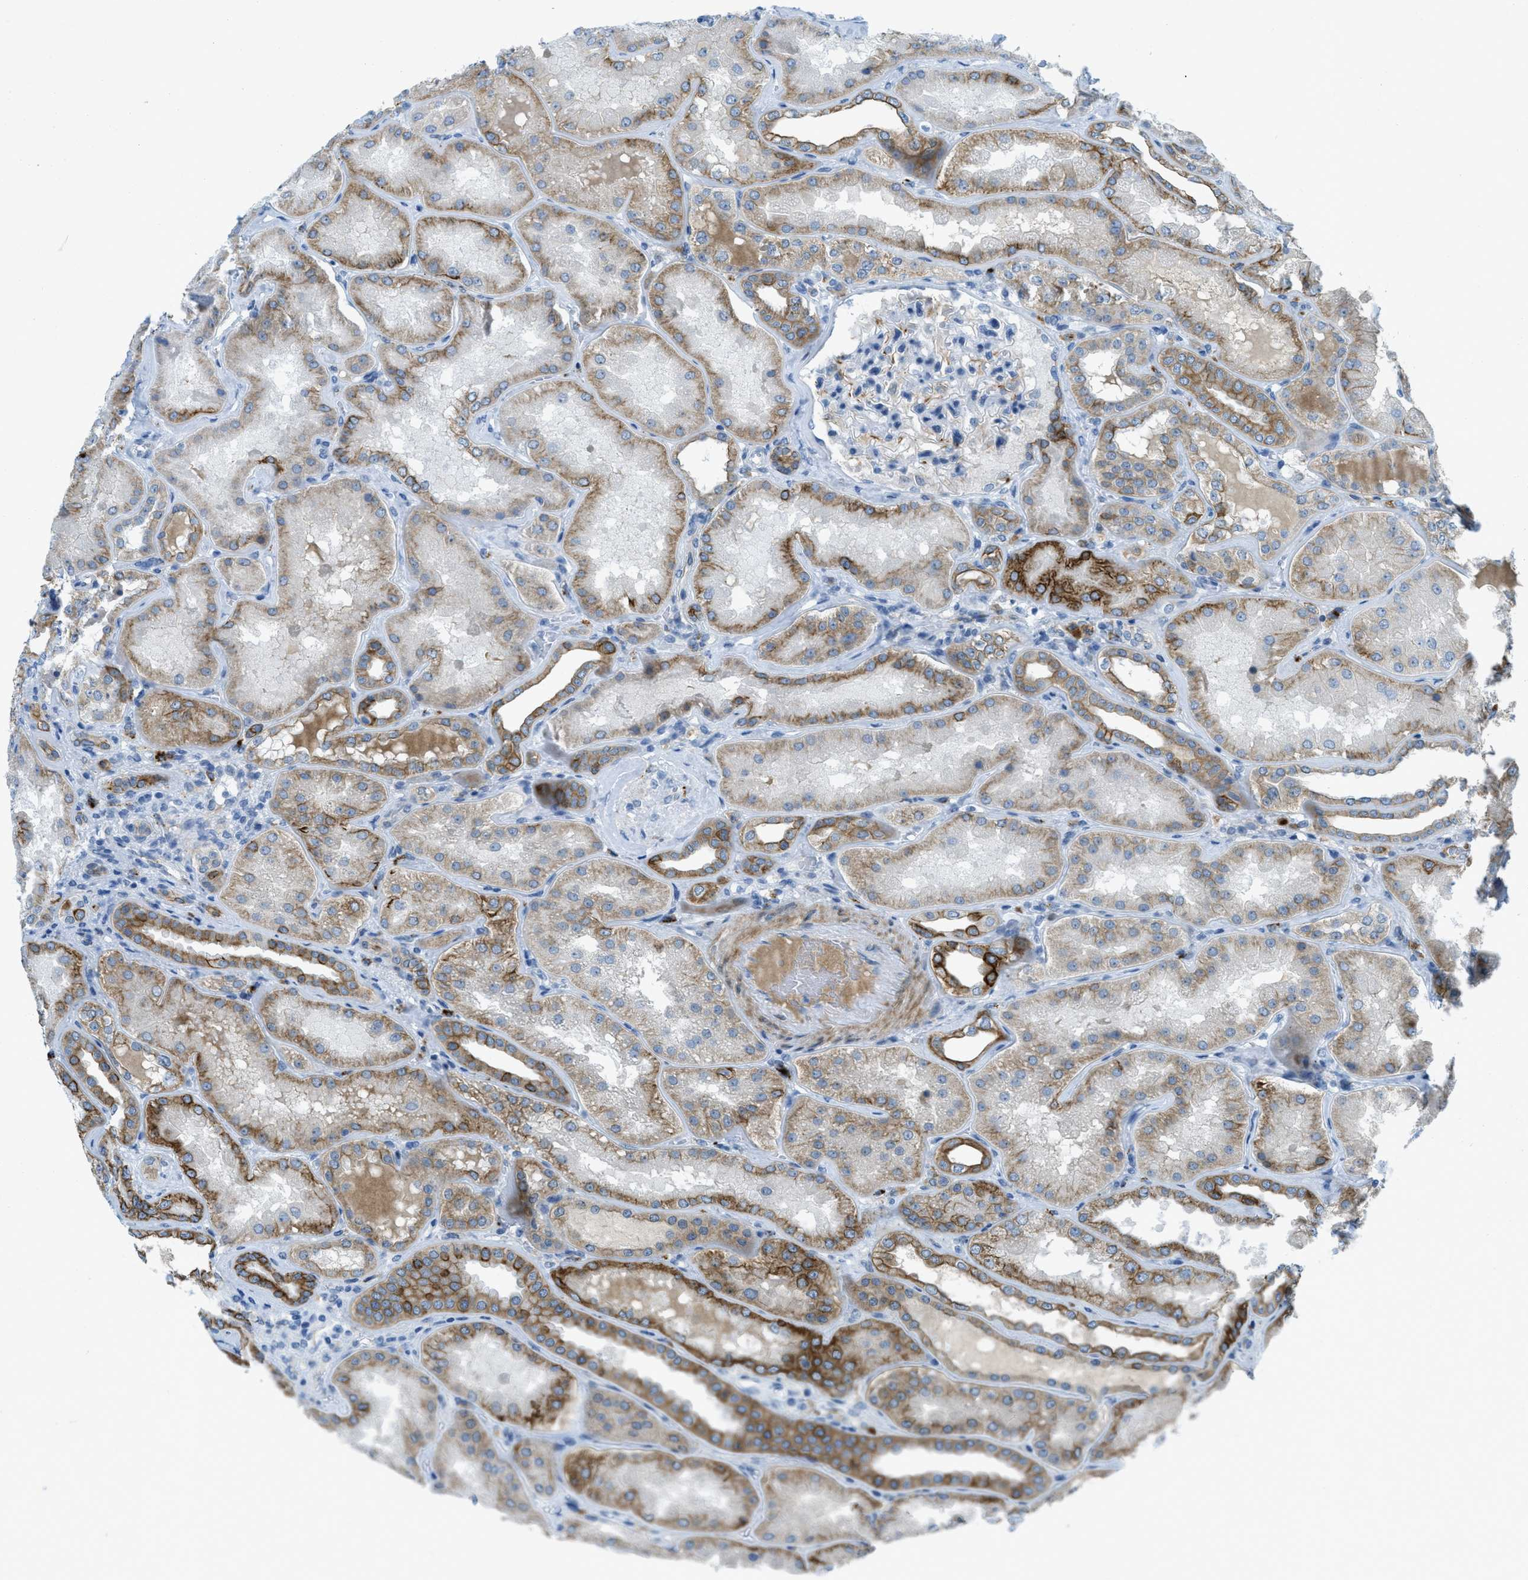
{"staining": {"intensity": "moderate", "quantity": "<25%", "location": "cytoplasmic/membranous"}, "tissue": "kidney", "cell_type": "Cells in glomeruli", "image_type": "normal", "snomed": [{"axis": "morphology", "description": "Normal tissue, NOS"}, {"axis": "topography", "description": "Kidney"}], "caption": "Protein expression analysis of normal kidney reveals moderate cytoplasmic/membranous expression in approximately <25% of cells in glomeruli. (Brightfield microscopy of DAB IHC at high magnification).", "gene": "KLHL8", "patient": {"sex": "female", "age": 56}}